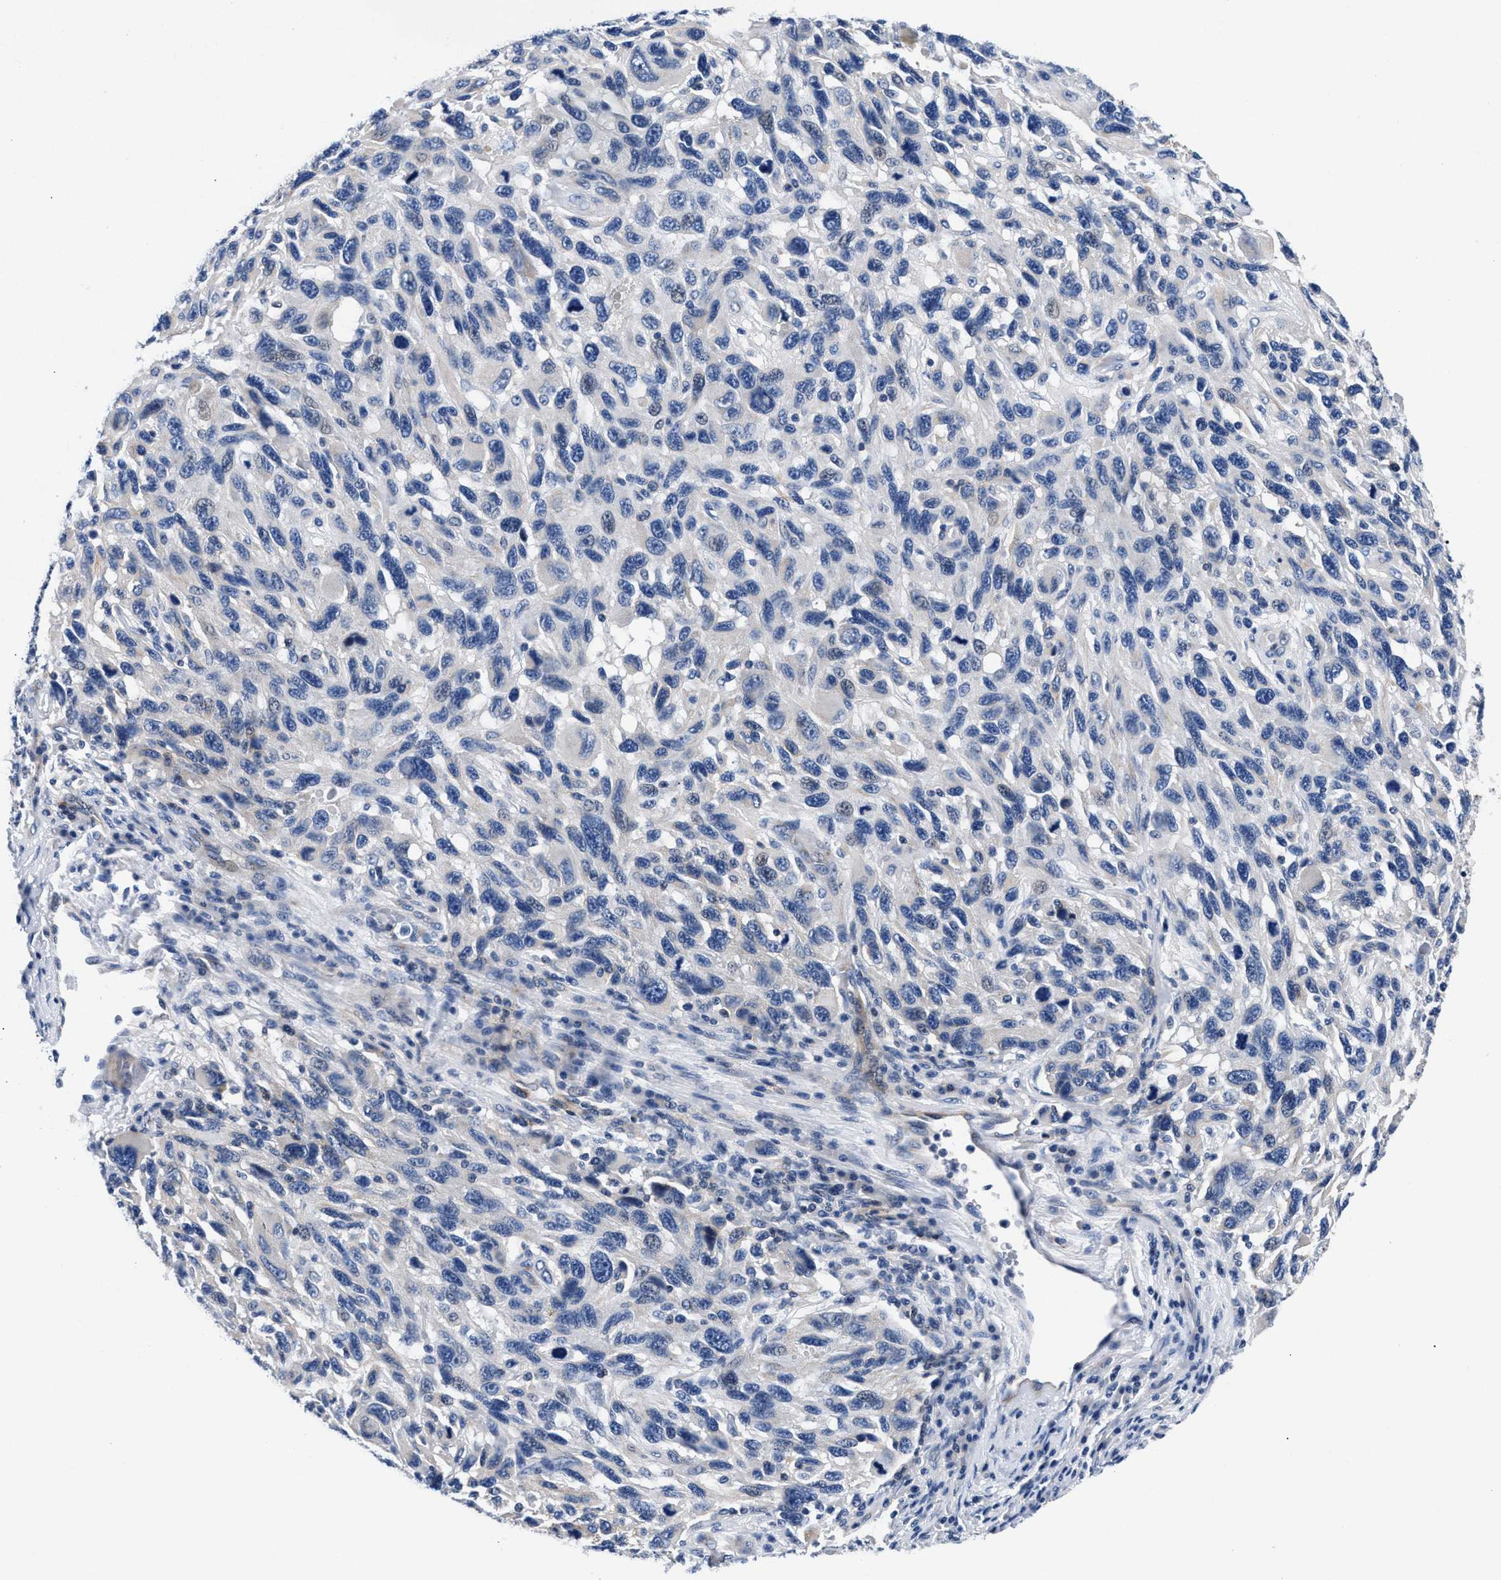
{"staining": {"intensity": "negative", "quantity": "none", "location": "none"}, "tissue": "melanoma", "cell_type": "Tumor cells", "image_type": "cancer", "snomed": [{"axis": "morphology", "description": "Malignant melanoma, NOS"}, {"axis": "topography", "description": "Skin"}], "caption": "Immunohistochemistry (IHC) of human melanoma exhibits no staining in tumor cells. (Brightfield microscopy of DAB immunohistochemistry at high magnification).", "gene": "P2RY4", "patient": {"sex": "male", "age": 53}}